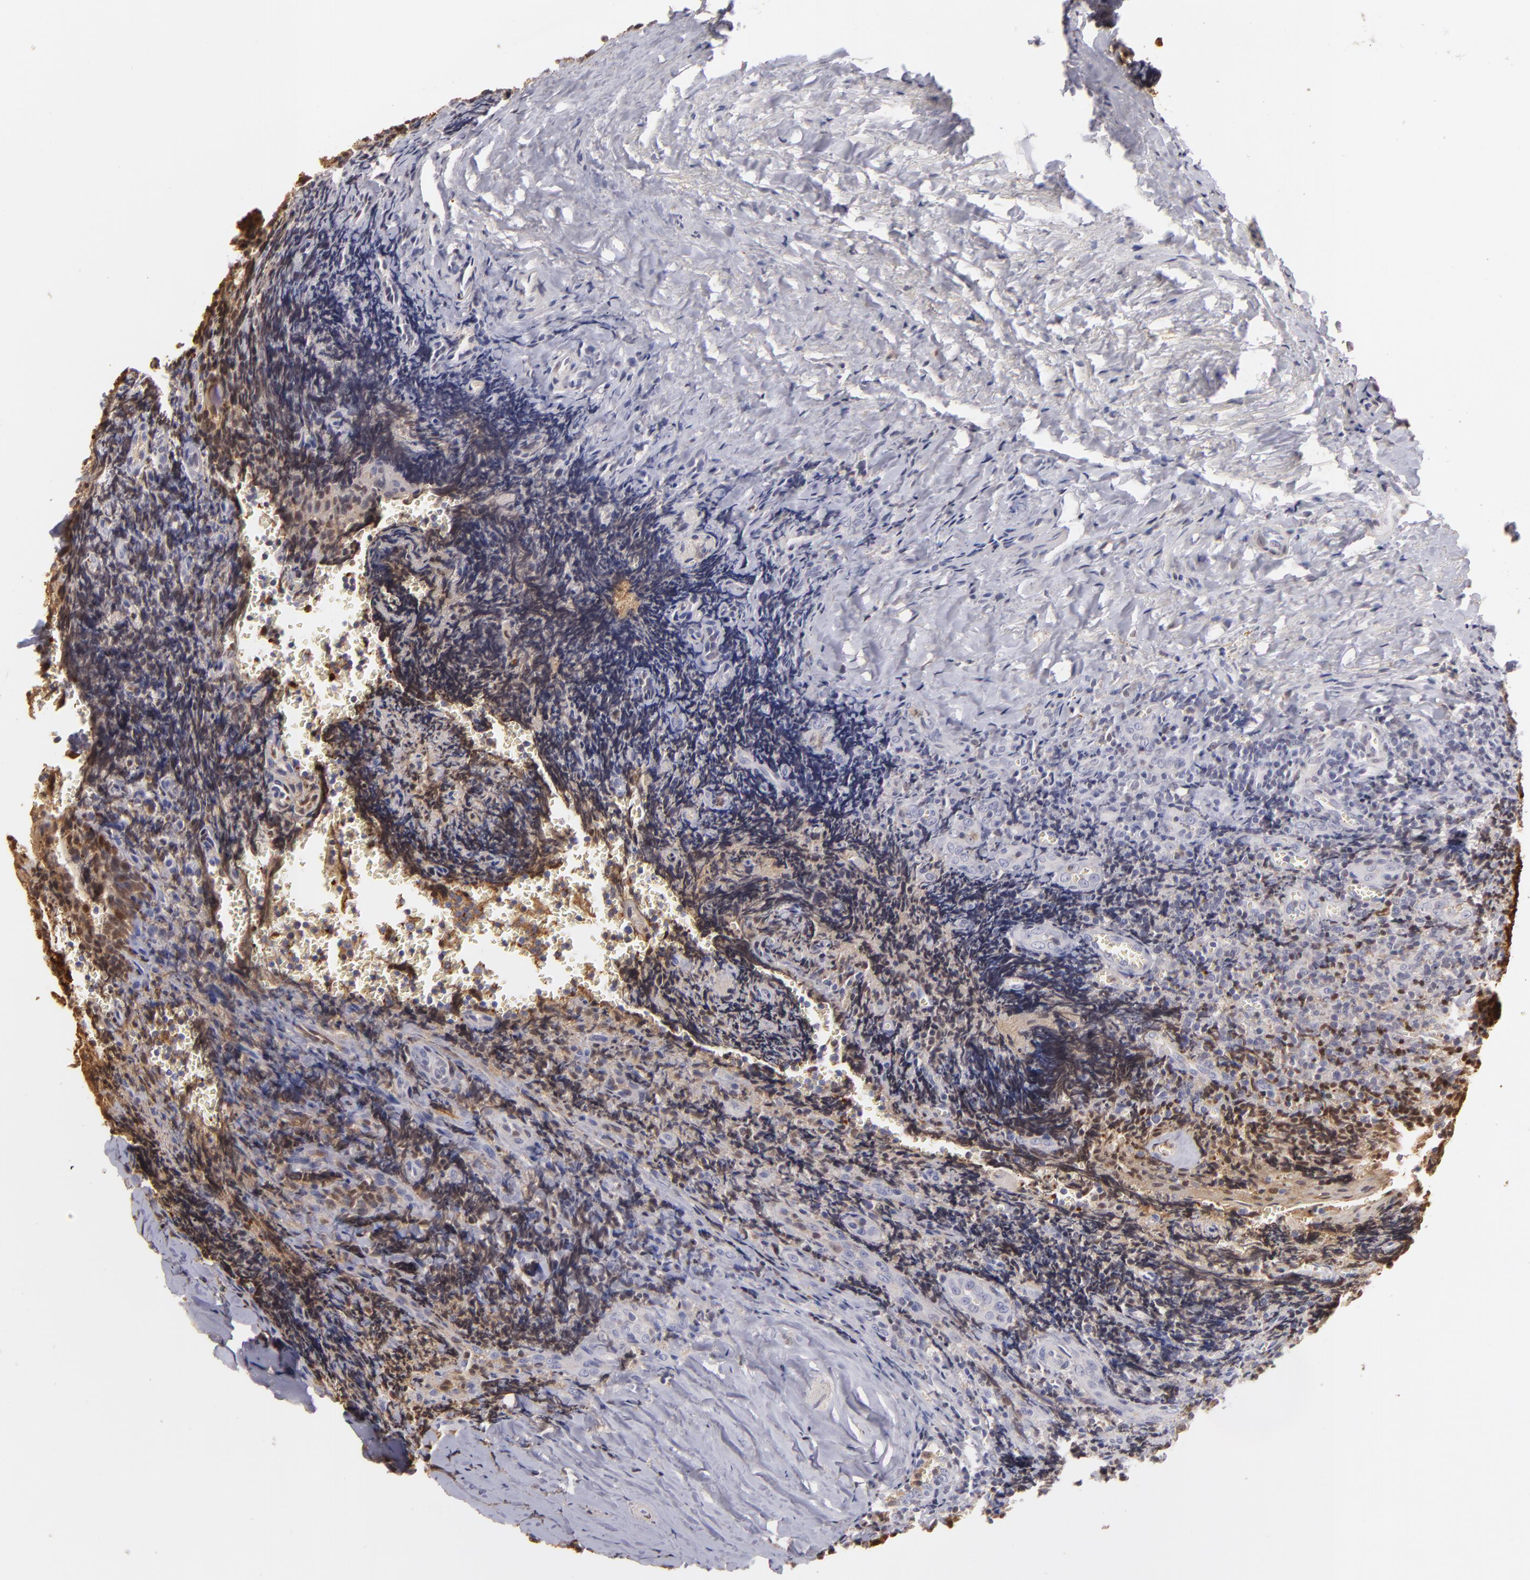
{"staining": {"intensity": "negative", "quantity": "none", "location": "none"}, "tissue": "tonsil", "cell_type": "Germinal center cells", "image_type": "normal", "snomed": [{"axis": "morphology", "description": "Normal tissue, NOS"}, {"axis": "topography", "description": "Tonsil"}], "caption": "A photomicrograph of human tonsil is negative for staining in germinal center cells. (DAB (3,3'-diaminobenzidine) immunohistochemistry, high magnification).", "gene": "S100A2", "patient": {"sex": "male", "age": 20}}